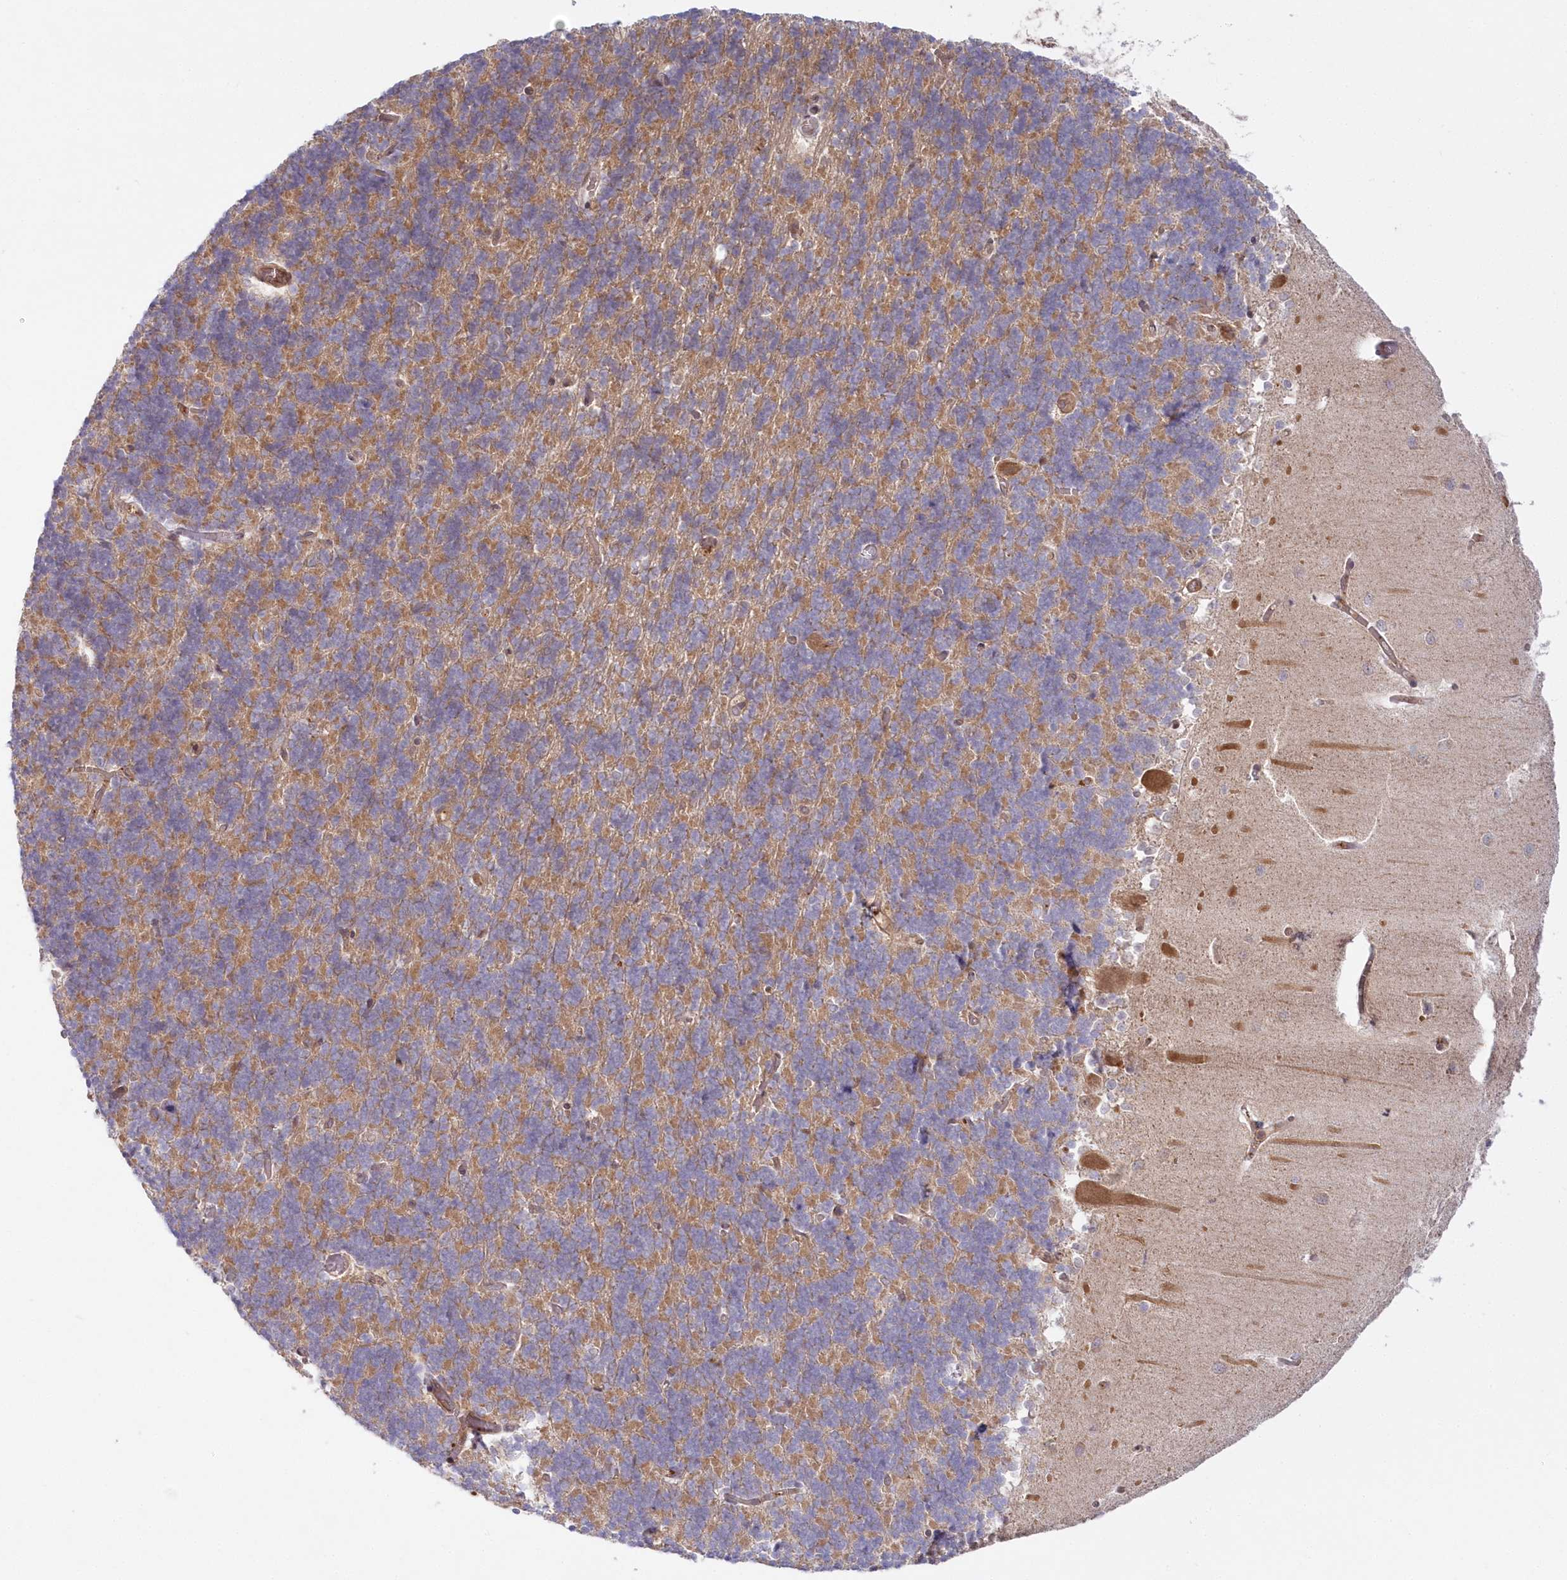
{"staining": {"intensity": "moderate", "quantity": "25%-75%", "location": "nuclear"}, "tissue": "cerebellum", "cell_type": "Cells in granular layer", "image_type": "normal", "snomed": [{"axis": "morphology", "description": "Normal tissue, NOS"}, {"axis": "topography", "description": "Cerebellum"}], "caption": "Unremarkable cerebellum reveals moderate nuclear staining in about 25%-75% of cells in granular layer (Stains: DAB (3,3'-diaminobenzidine) in brown, nuclei in blue, Microscopy: brightfield microscopy at high magnification)..", "gene": "GBE1", "patient": {"sex": "male", "age": 37}}